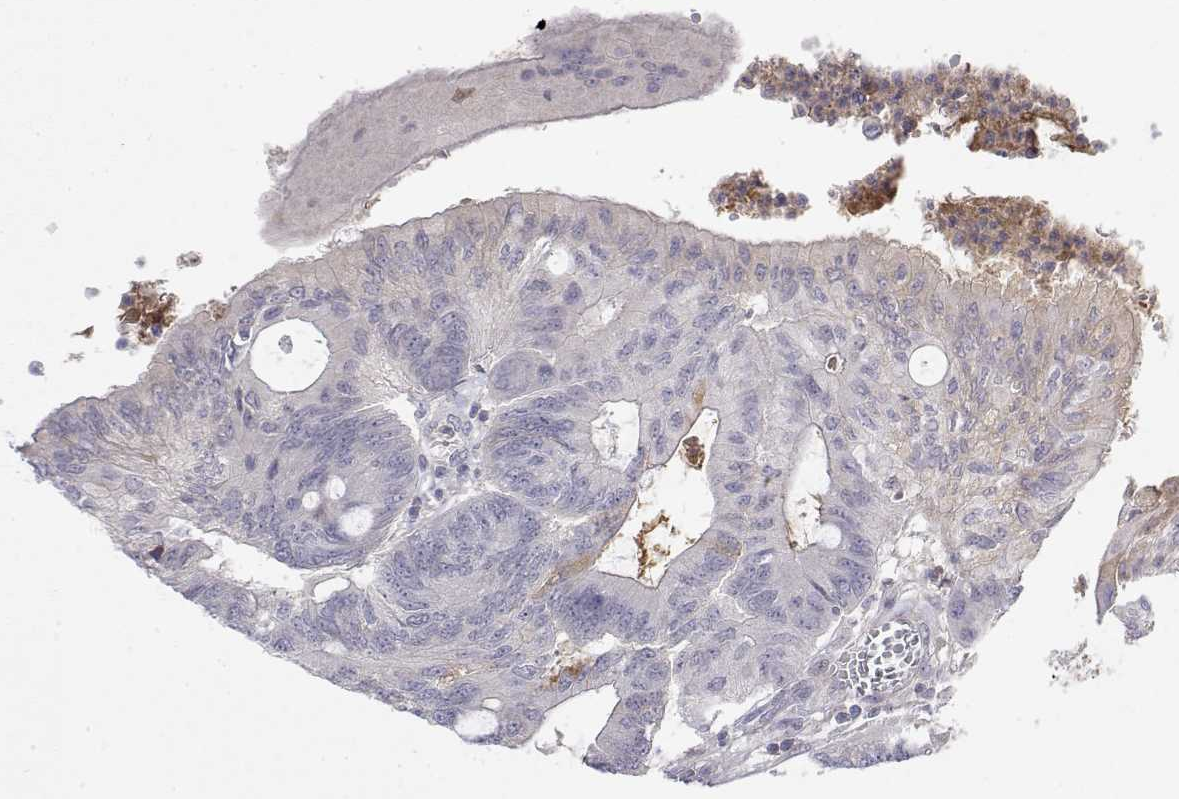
{"staining": {"intensity": "negative", "quantity": "none", "location": "none"}, "tissue": "colorectal cancer", "cell_type": "Tumor cells", "image_type": "cancer", "snomed": [{"axis": "morphology", "description": "Adenocarcinoma, NOS"}, {"axis": "topography", "description": "Colon"}], "caption": "This micrograph is of colorectal adenocarcinoma stained with IHC to label a protein in brown with the nuclei are counter-stained blue. There is no expression in tumor cells. Nuclei are stained in blue.", "gene": "IGFBP4", "patient": {"sex": "male", "age": 65}}